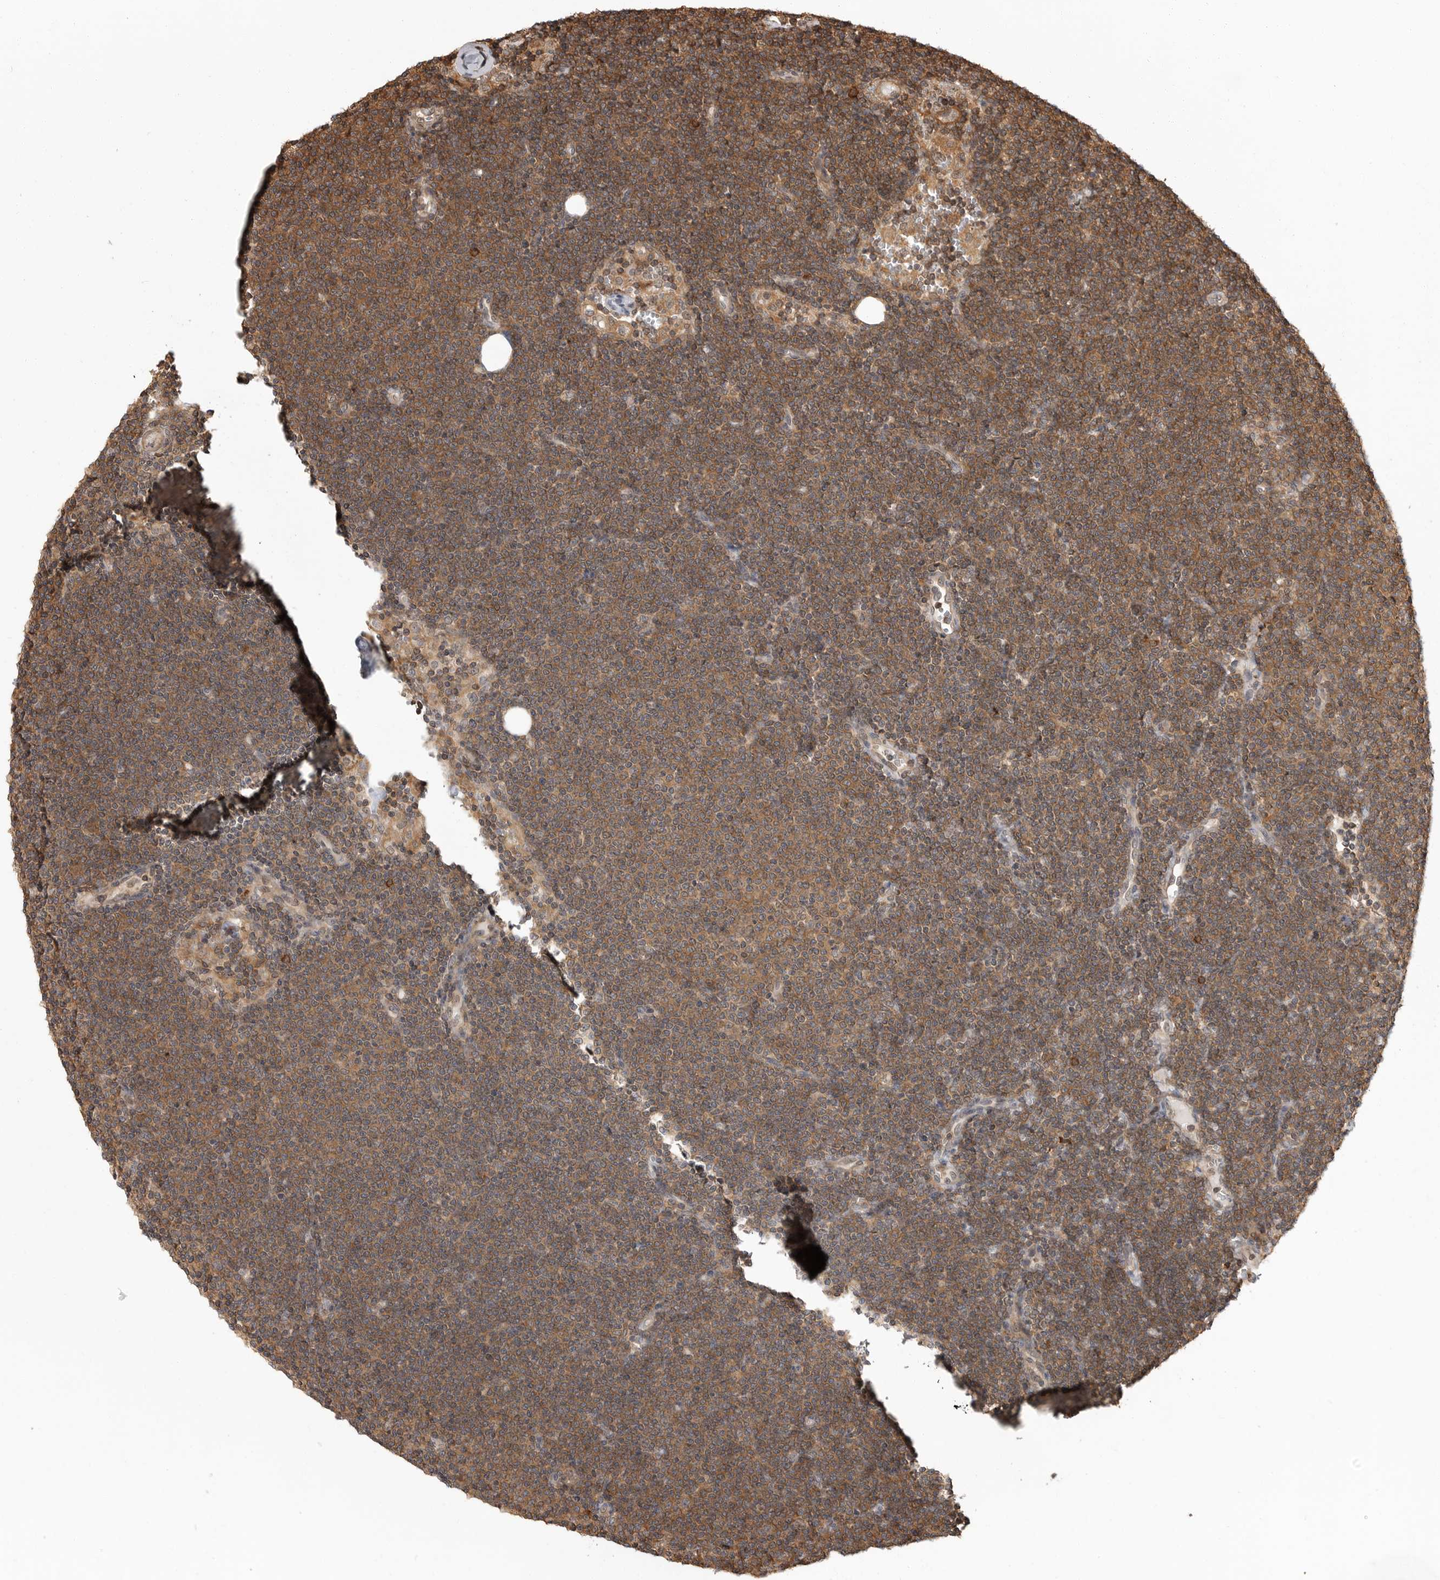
{"staining": {"intensity": "moderate", "quantity": ">75%", "location": "cytoplasmic/membranous"}, "tissue": "lymphoma", "cell_type": "Tumor cells", "image_type": "cancer", "snomed": [{"axis": "morphology", "description": "Malignant lymphoma, non-Hodgkin's type, Low grade"}, {"axis": "topography", "description": "Lymph node"}], "caption": "Immunohistochemistry (DAB) staining of human low-grade malignant lymphoma, non-Hodgkin's type reveals moderate cytoplasmic/membranous protein expression in approximately >75% of tumor cells.", "gene": "ERN1", "patient": {"sex": "female", "age": 53}}